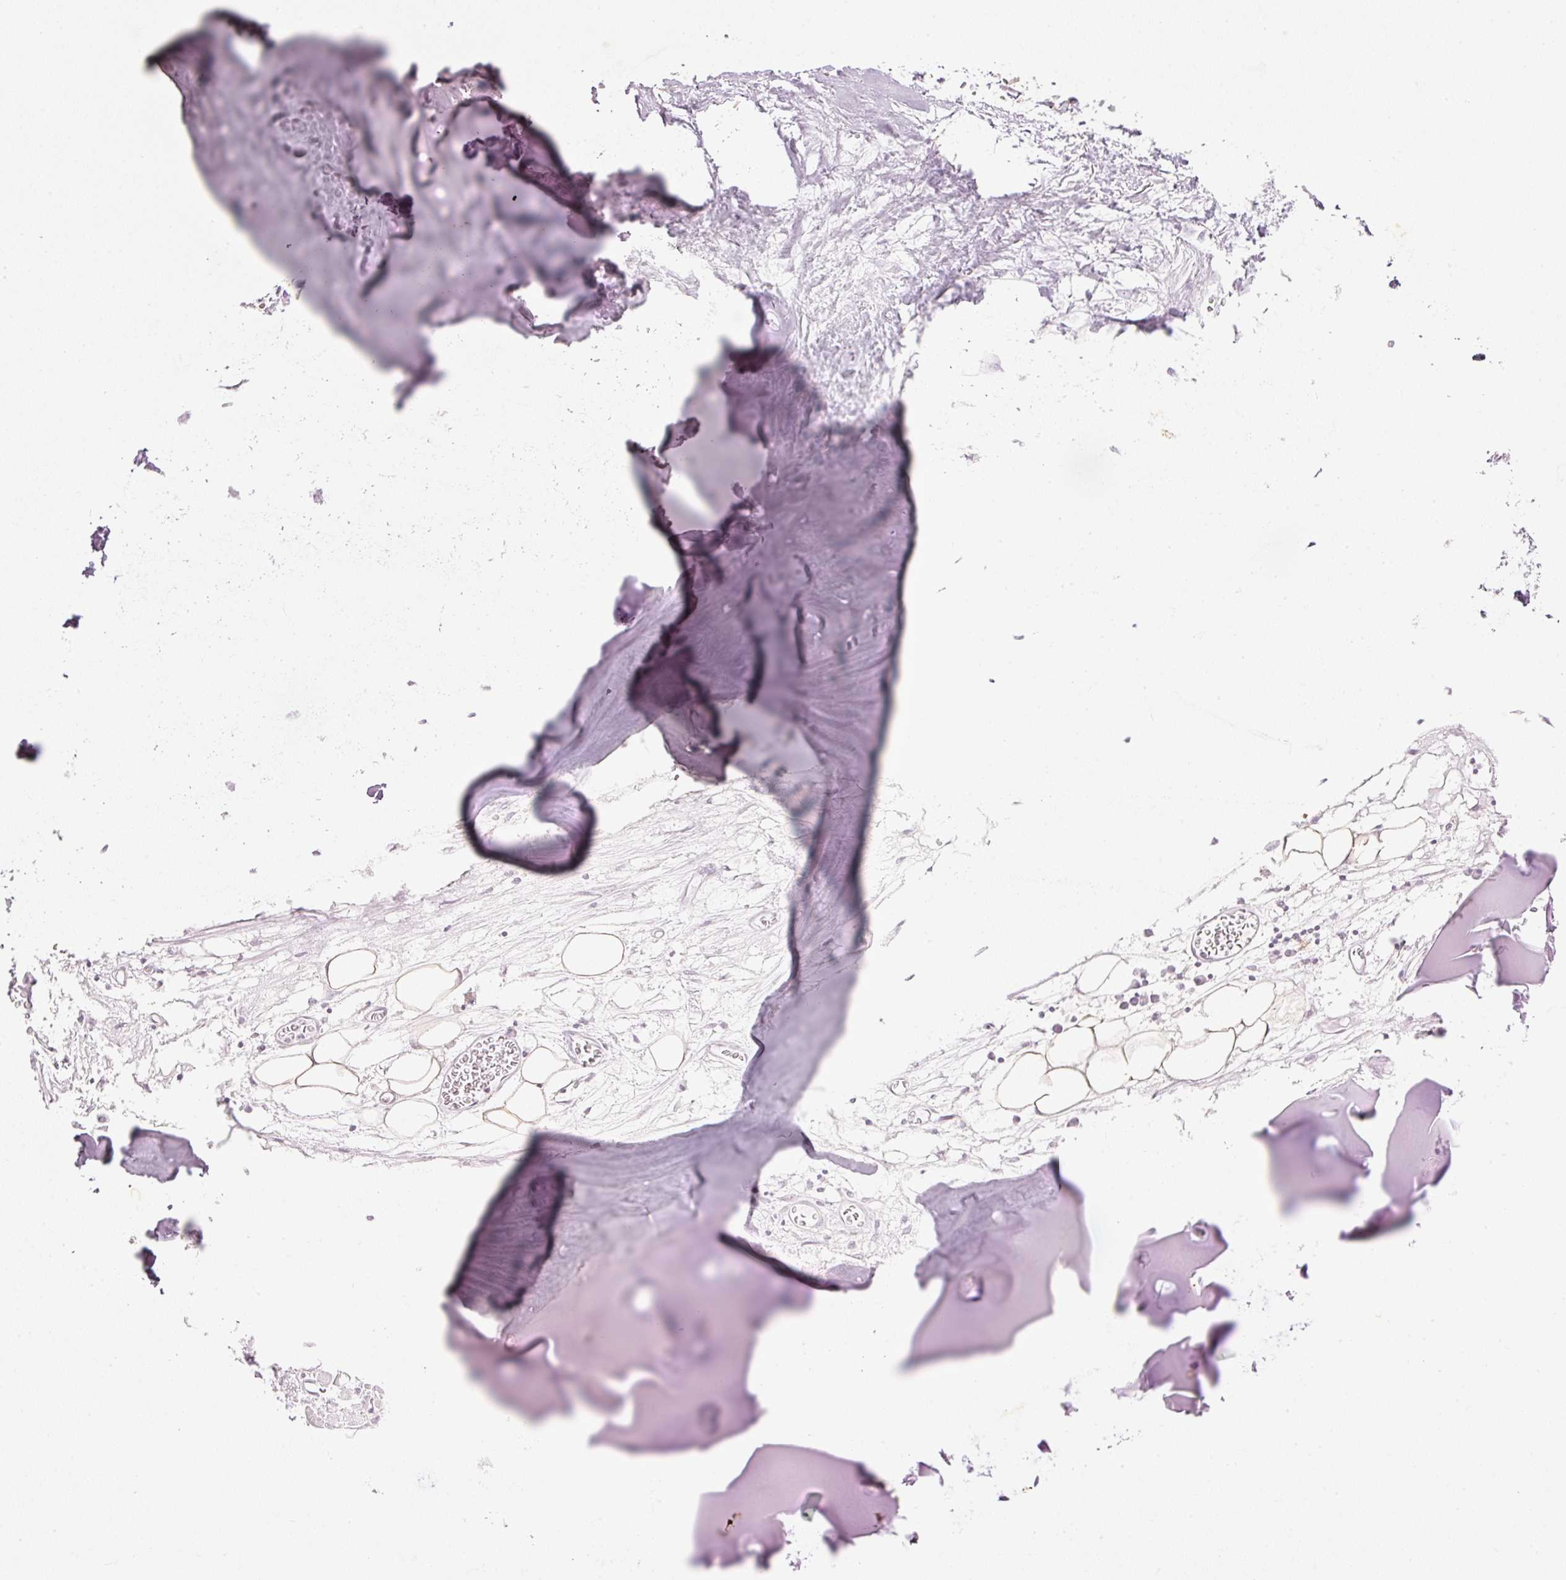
{"staining": {"intensity": "weak", "quantity": "<25%", "location": "cytoplasmic/membranous"}, "tissue": "adipose tissue", "cell_type": "Adipocytes", "image_type": "normal", "snomed": [{"axis": "morphology", "description": "Normal tissue, NOS"}, {"axis": "topography", "description": "Cartilage tissue"}], "caption": "Image shows no protein expression in adipocytes of benign adipose tissue. Nuclei are stained in blue.", "gene": "MFAP4", "patient": {"sex": "male", "age": 57}}